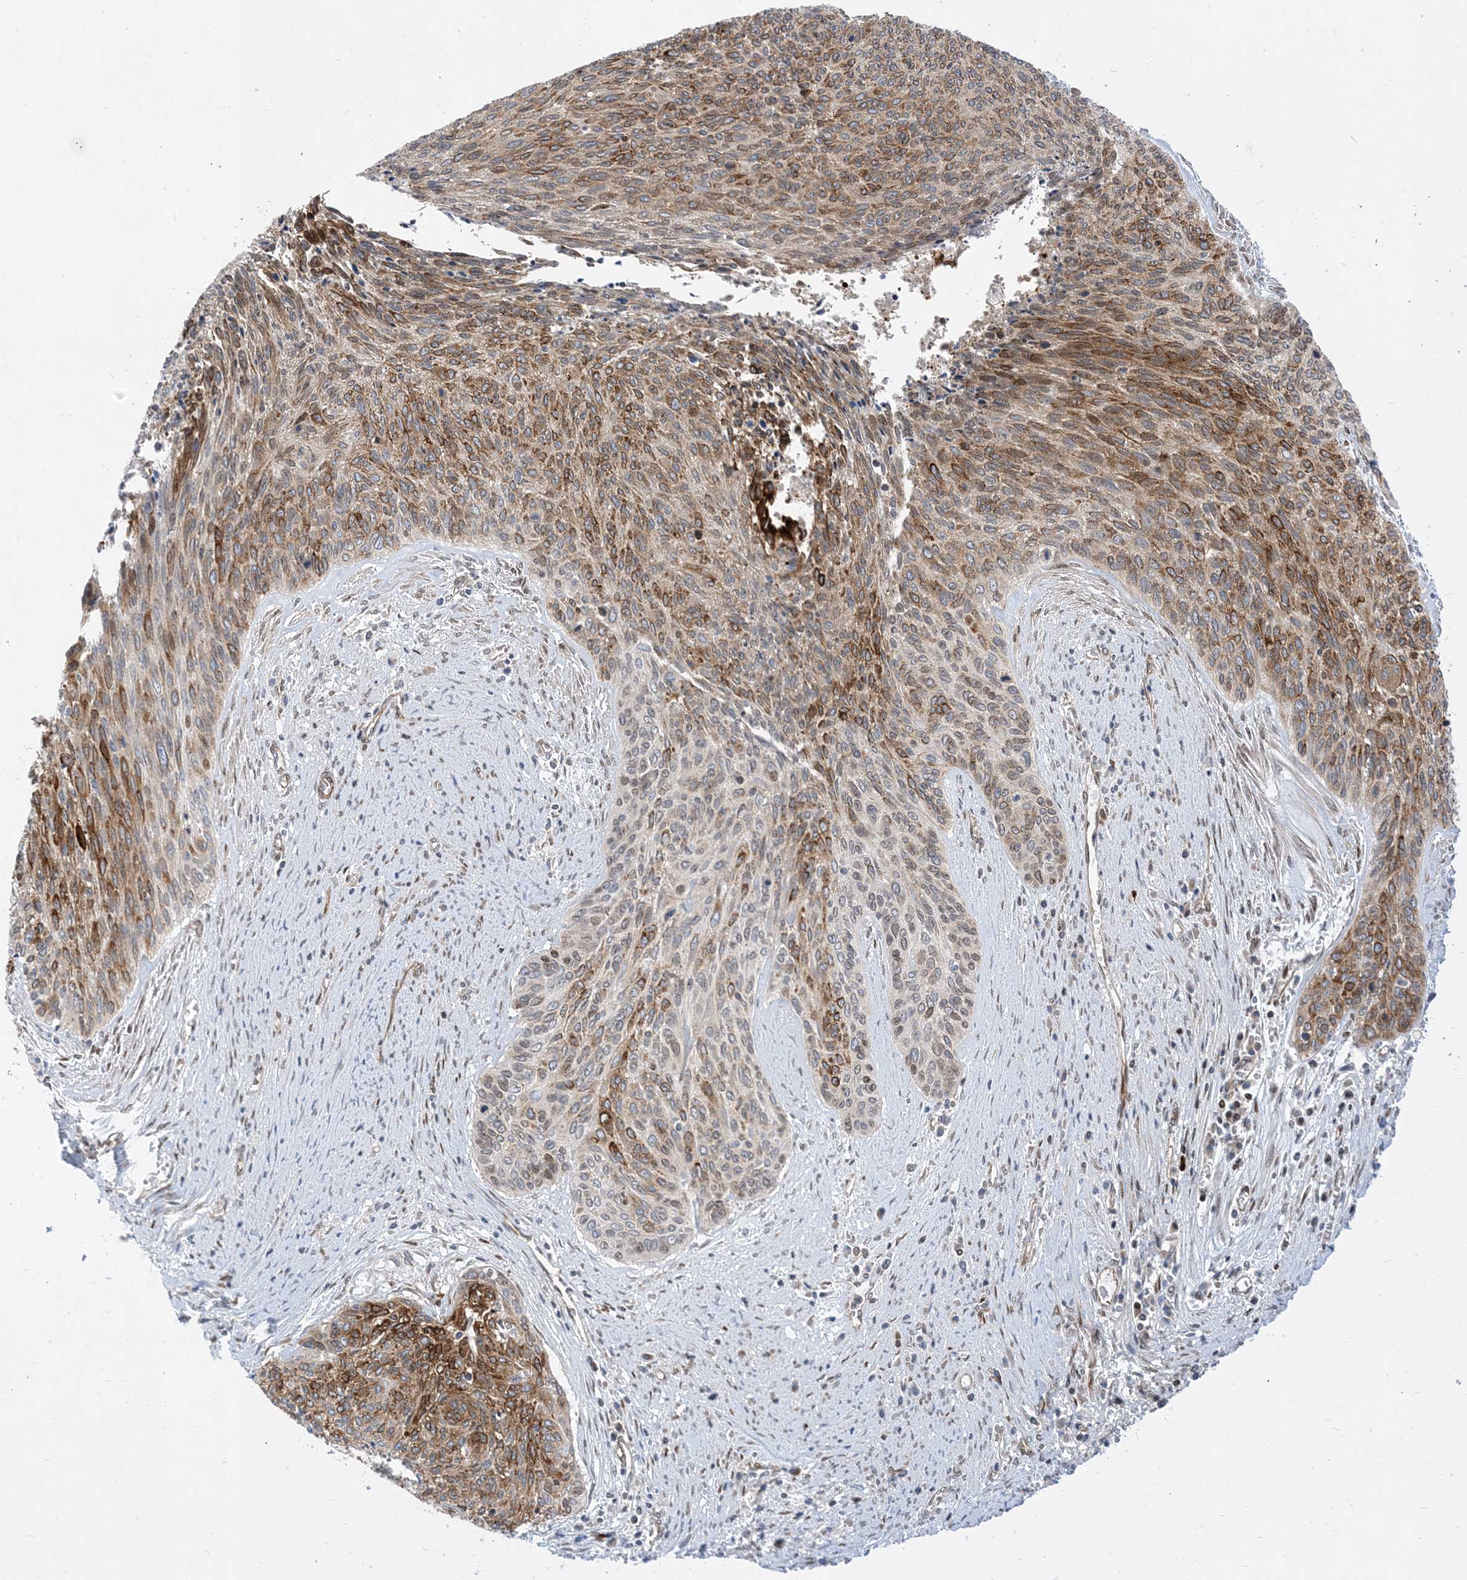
{"staining": {"intensity": "moderate", "quantity": ">75%", "location": "cytoplasmic/membranous"}, "tissue": "cervical cancer", "cell_type": "Tumor cells", "image_type": "cancer", "snomed": [{"axis": "morphology", "description": "Squamous cell carcinoma, NOS"}, {"axis": "topography", "description": "Cervix"}], "caption": "A medium amount of moderate cytoplasmic/membranous positivity is appreciated in about >75% of tumor cells in cervical cancer tissue.", "gene": "TYSND1", "patient": {"sex": "female", "age": 55}}